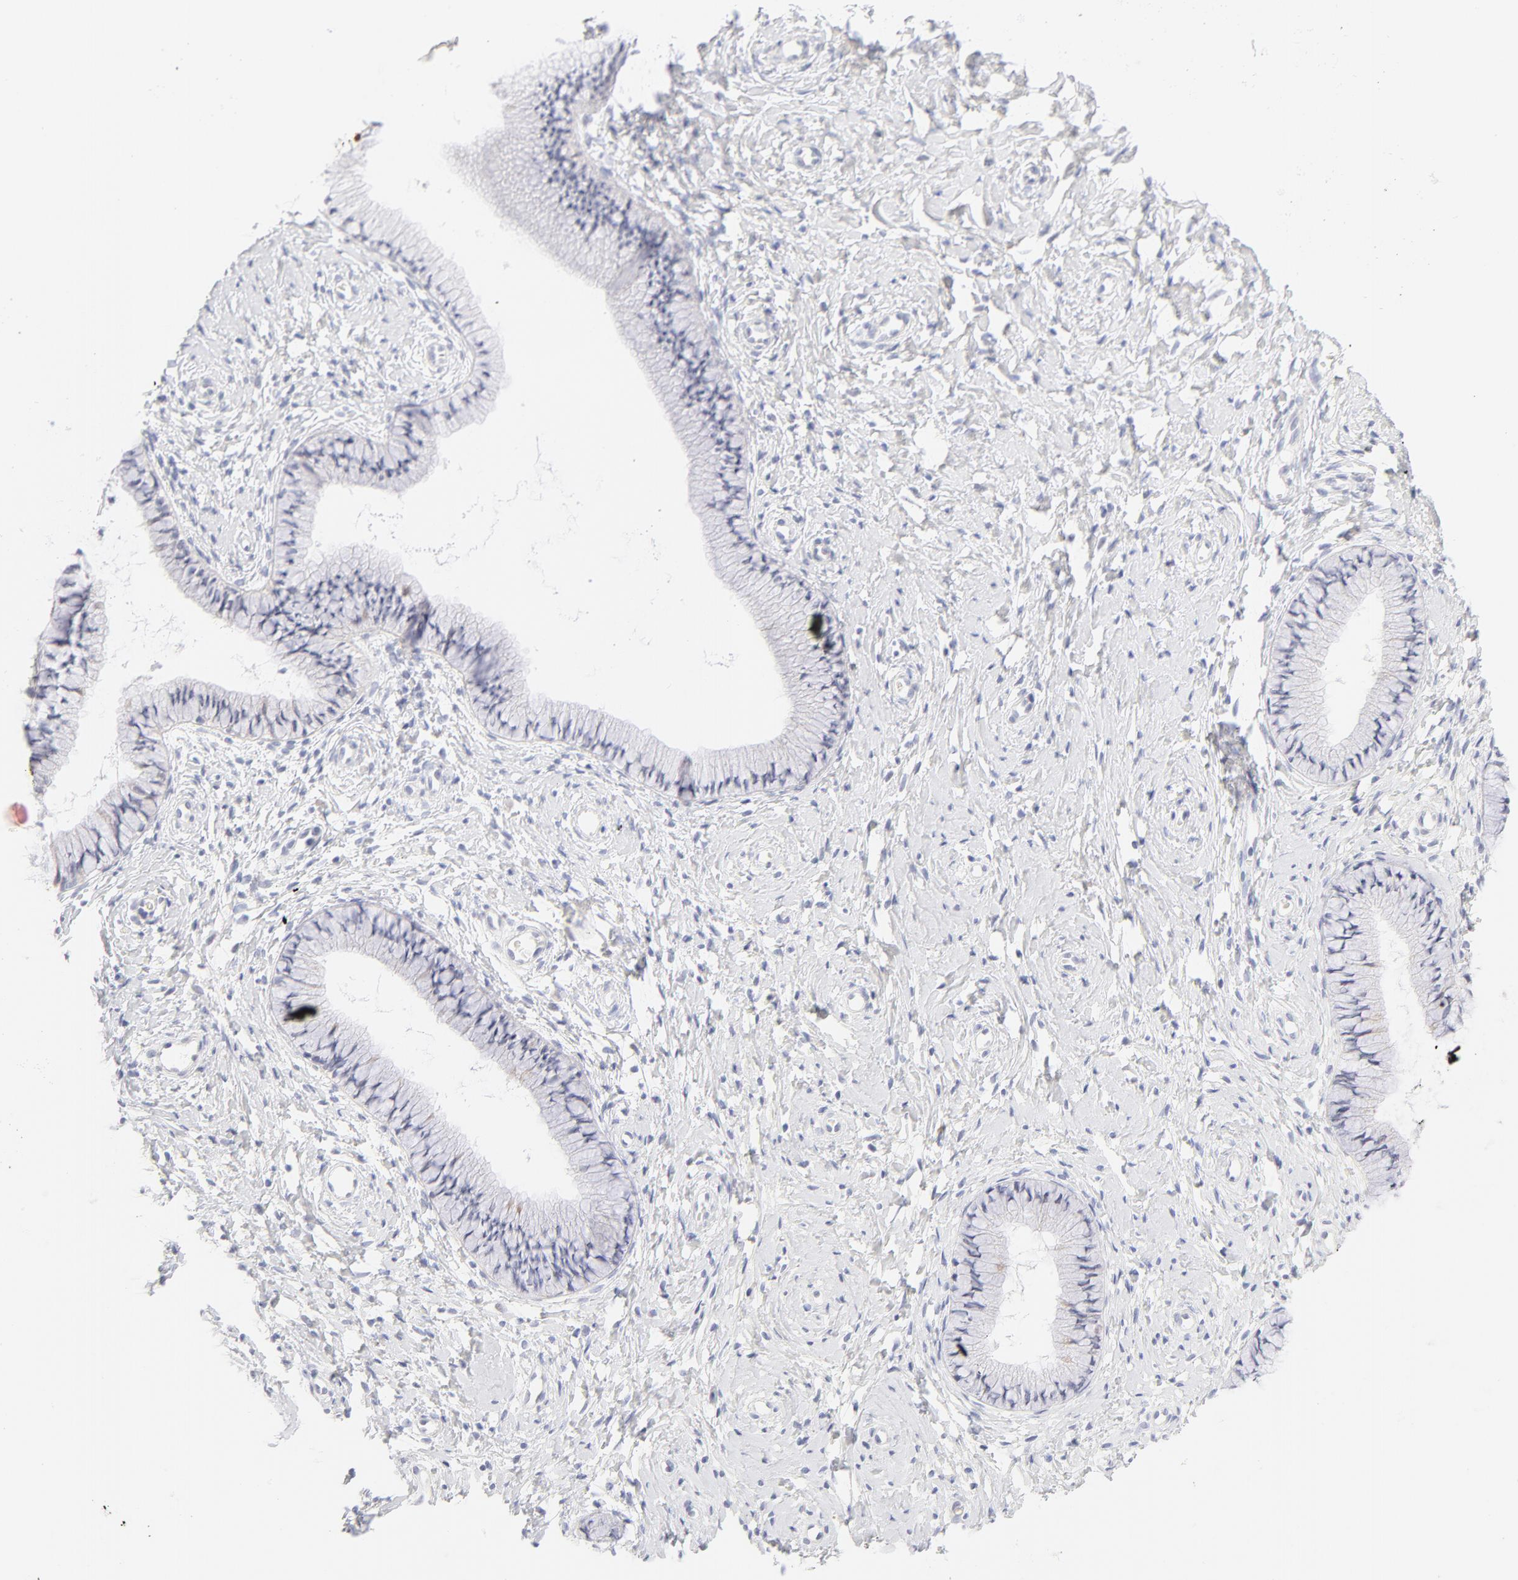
{"staining": {"intensity": "weak", "quantity": "<25%", "location": "cytoplasmic/membranous"}, "tissue": "cervix", "cell_type": "Glandular cells", "image_type": "normal", "snomed": [{"axis": "morphology", "description": "Normal tissue, NOS"}, {"axis": "topography", "description": "Cervix"}], "caption": "This is an IHC histopathology image of unremarkable cervix. There is no expression in glandular cells.", "gene": "NPNT", "patient": {"sex": "female", "age": 46}}